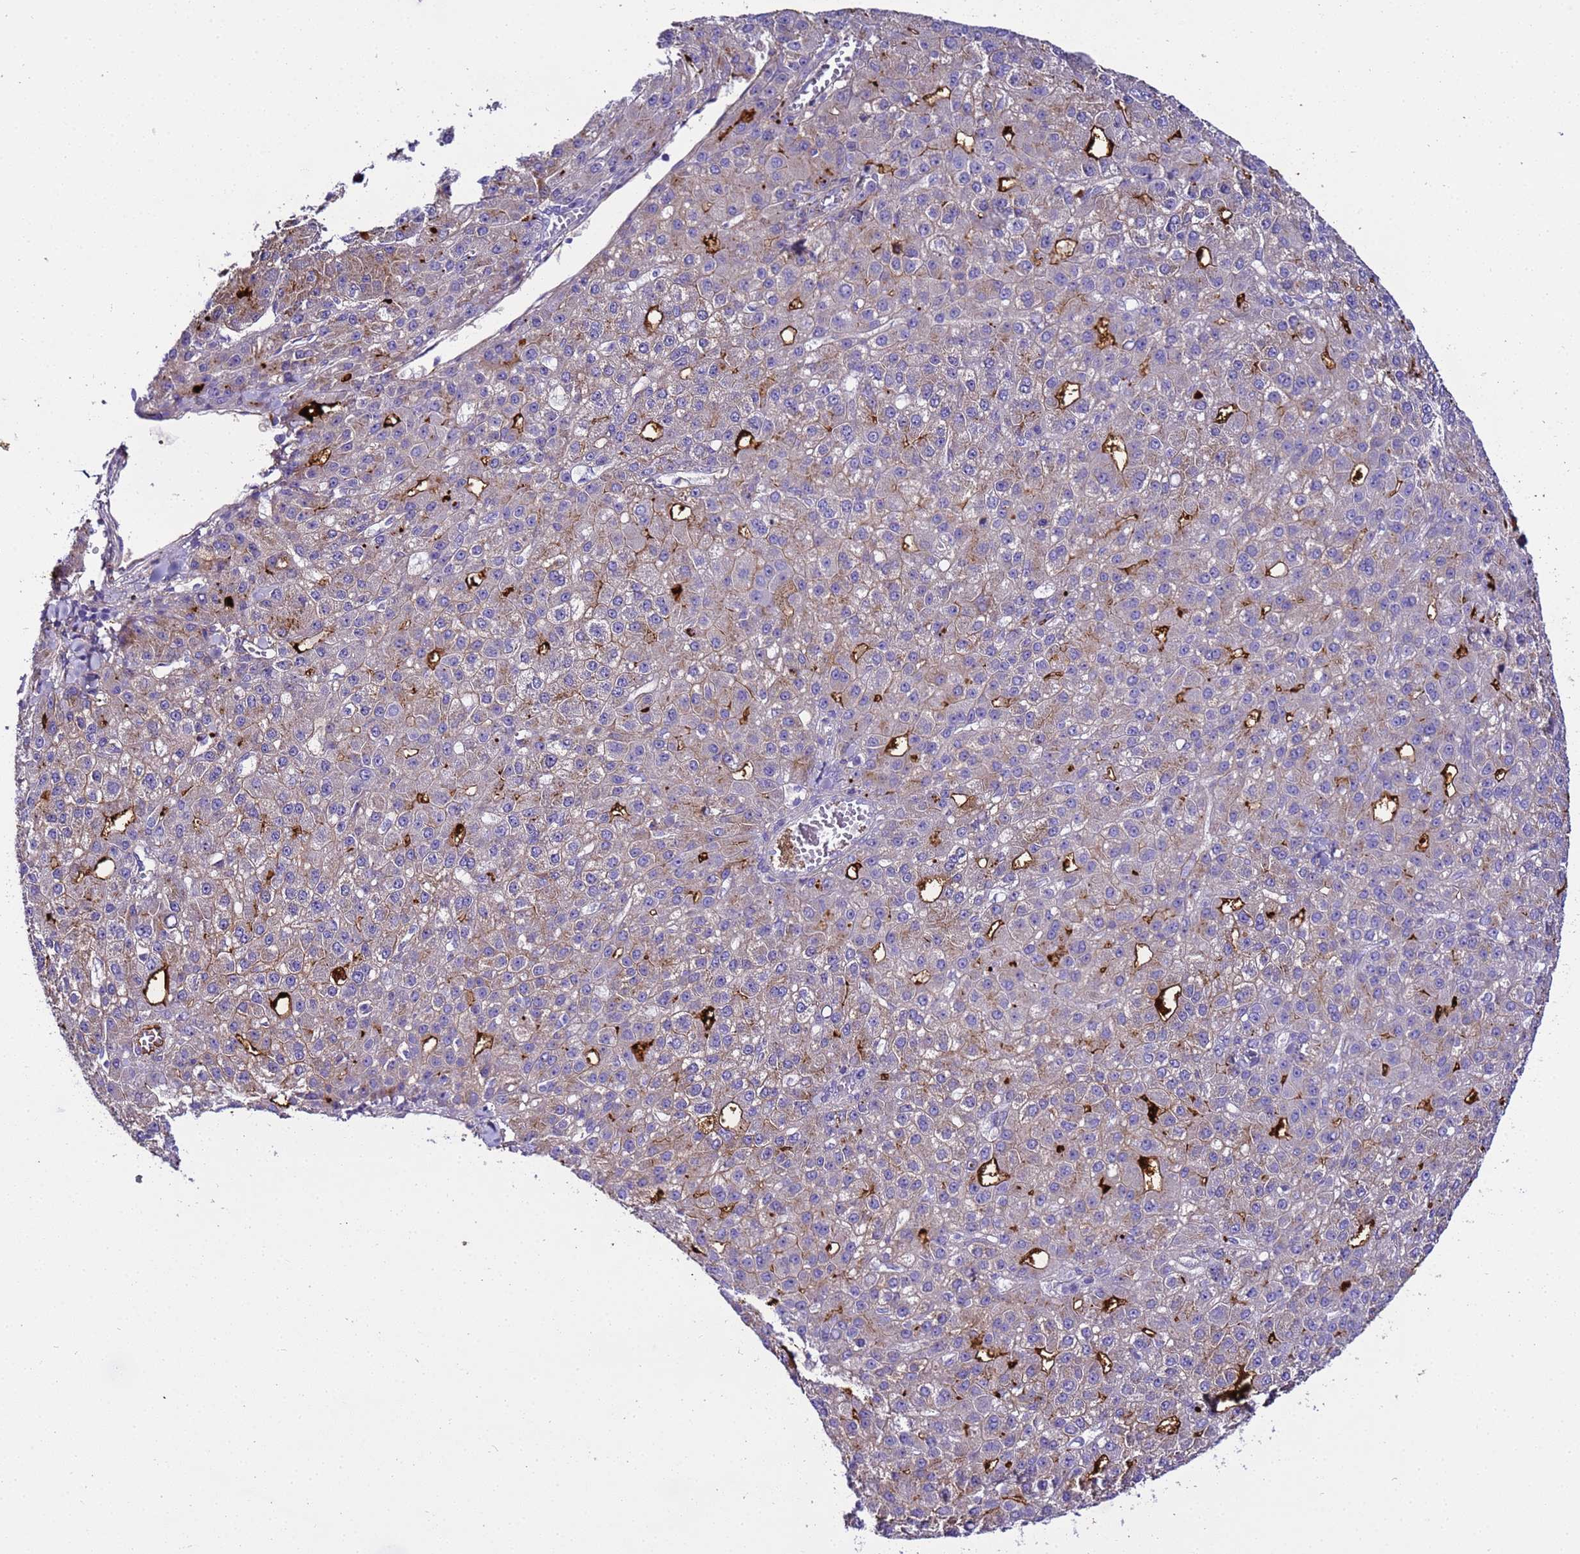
{"staining": {"intensity": "moderate", "quantity": ">75%", "location": "cytoplasmic/membranous"}, "tissue": "liver cancer", "cell_type": "Tumor cells", "image_type": "cancer", "snomed": [{"axis": "morphology", "description": "Carcinoma, Hepatocellular, NOS"}, {"axis": "topography", "description": "Liver"}], "caption": "Liver hepatocellular carcinoma tissue demonstrates moderate cytoplasmic/membranous positivity in about >75% of tumor cells, visualized by immunohistochemistry.", "gene": "CFHR2", "patient": {"sex": "male", "age": 67}}